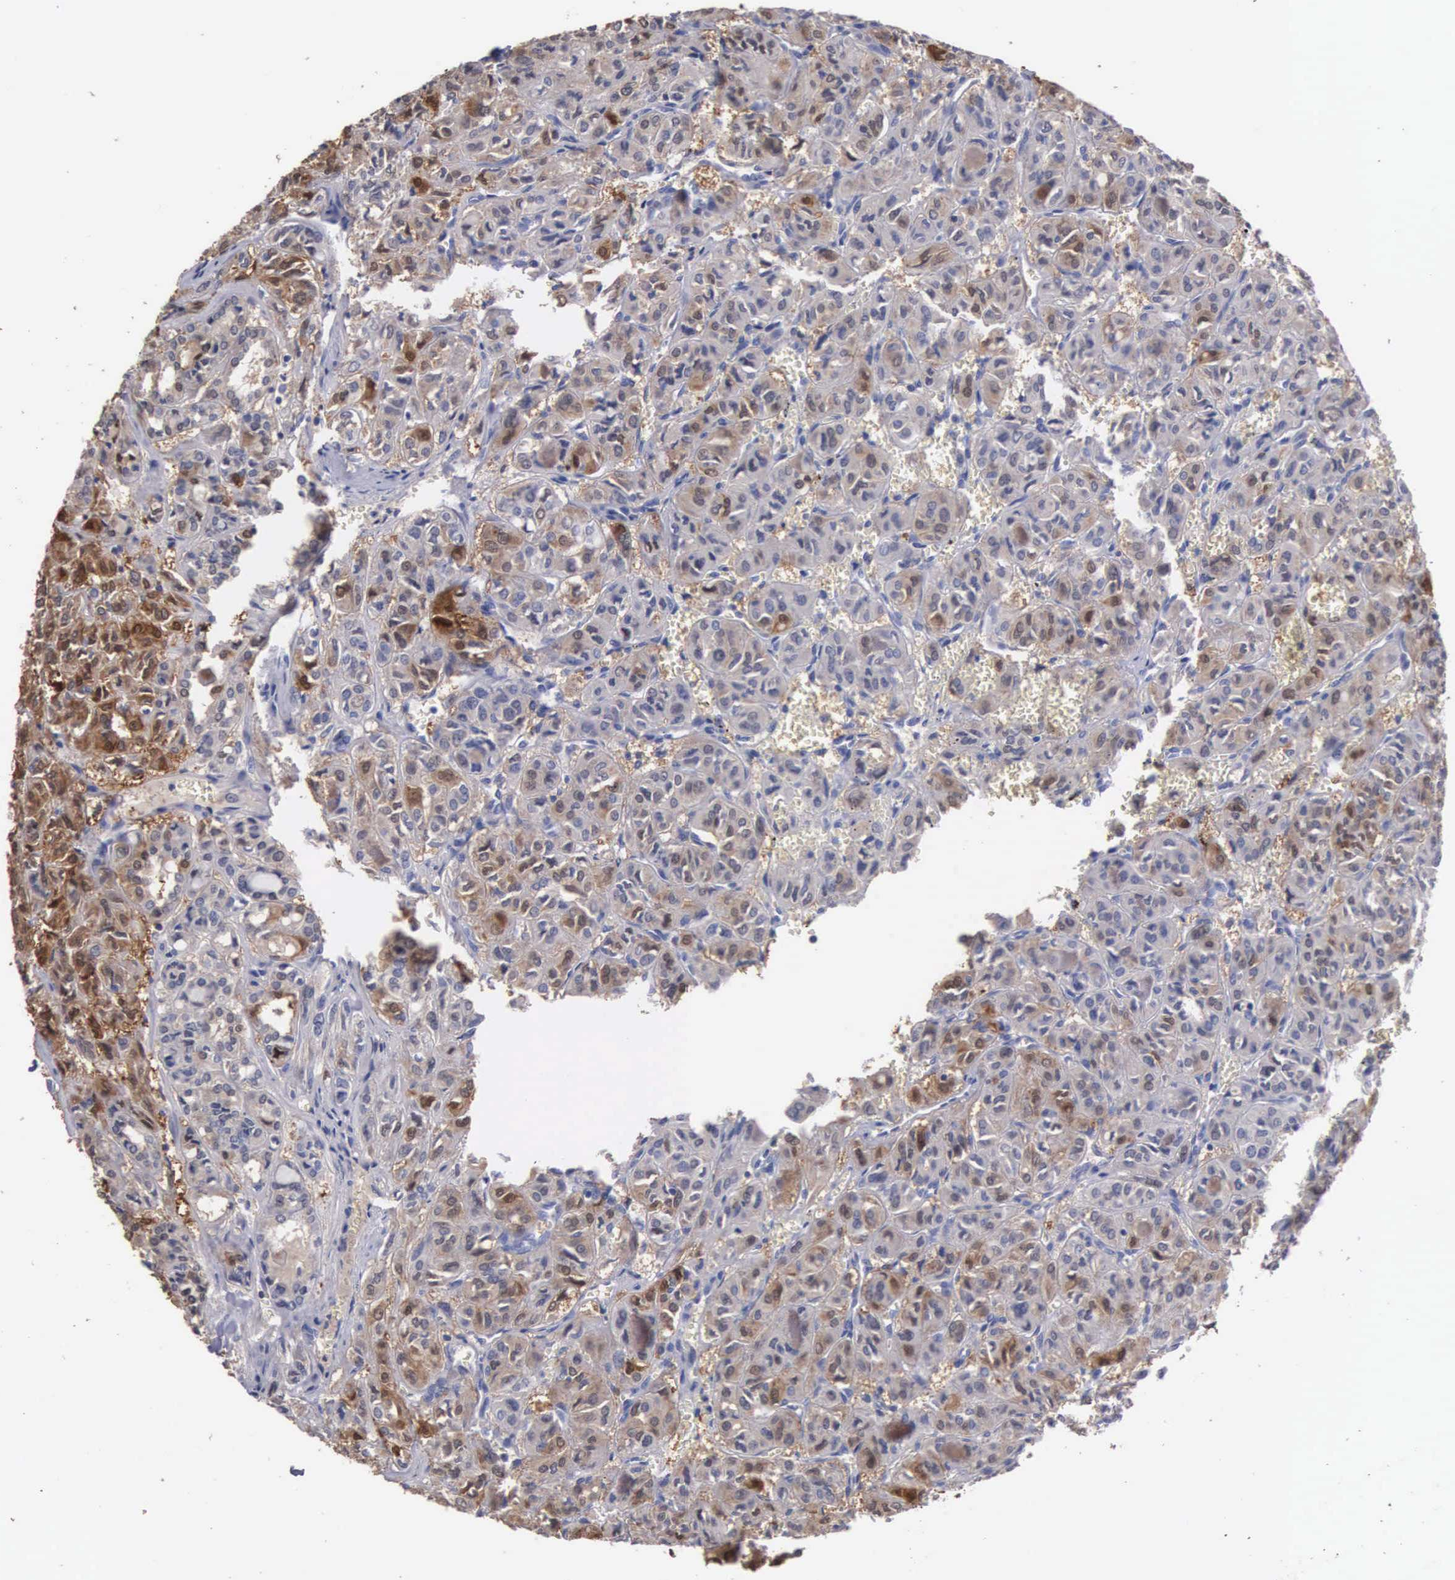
{"staining": {"intensity": "moderate", "quantity": ">75%", "location": "cytoplasmic/membranous"}, "tissue": "thyroid cancer", "cell_type": "Tumor cells", "image_type": "cancer", "snomed": [{"axis": "morphology", "description": "Follicular adenoma carcinoma, NOS"}, {"axis": "topography", "description": "Thyroid gland"}], "caption": "Thyroid cancer (follicular adenoma carcinoma) tissue exhibits moderate cytoplasmic/membranous expression in about >75% of tumor cells", "gene": "ENO3", "patient": {"sex": "female", "age": 71}}